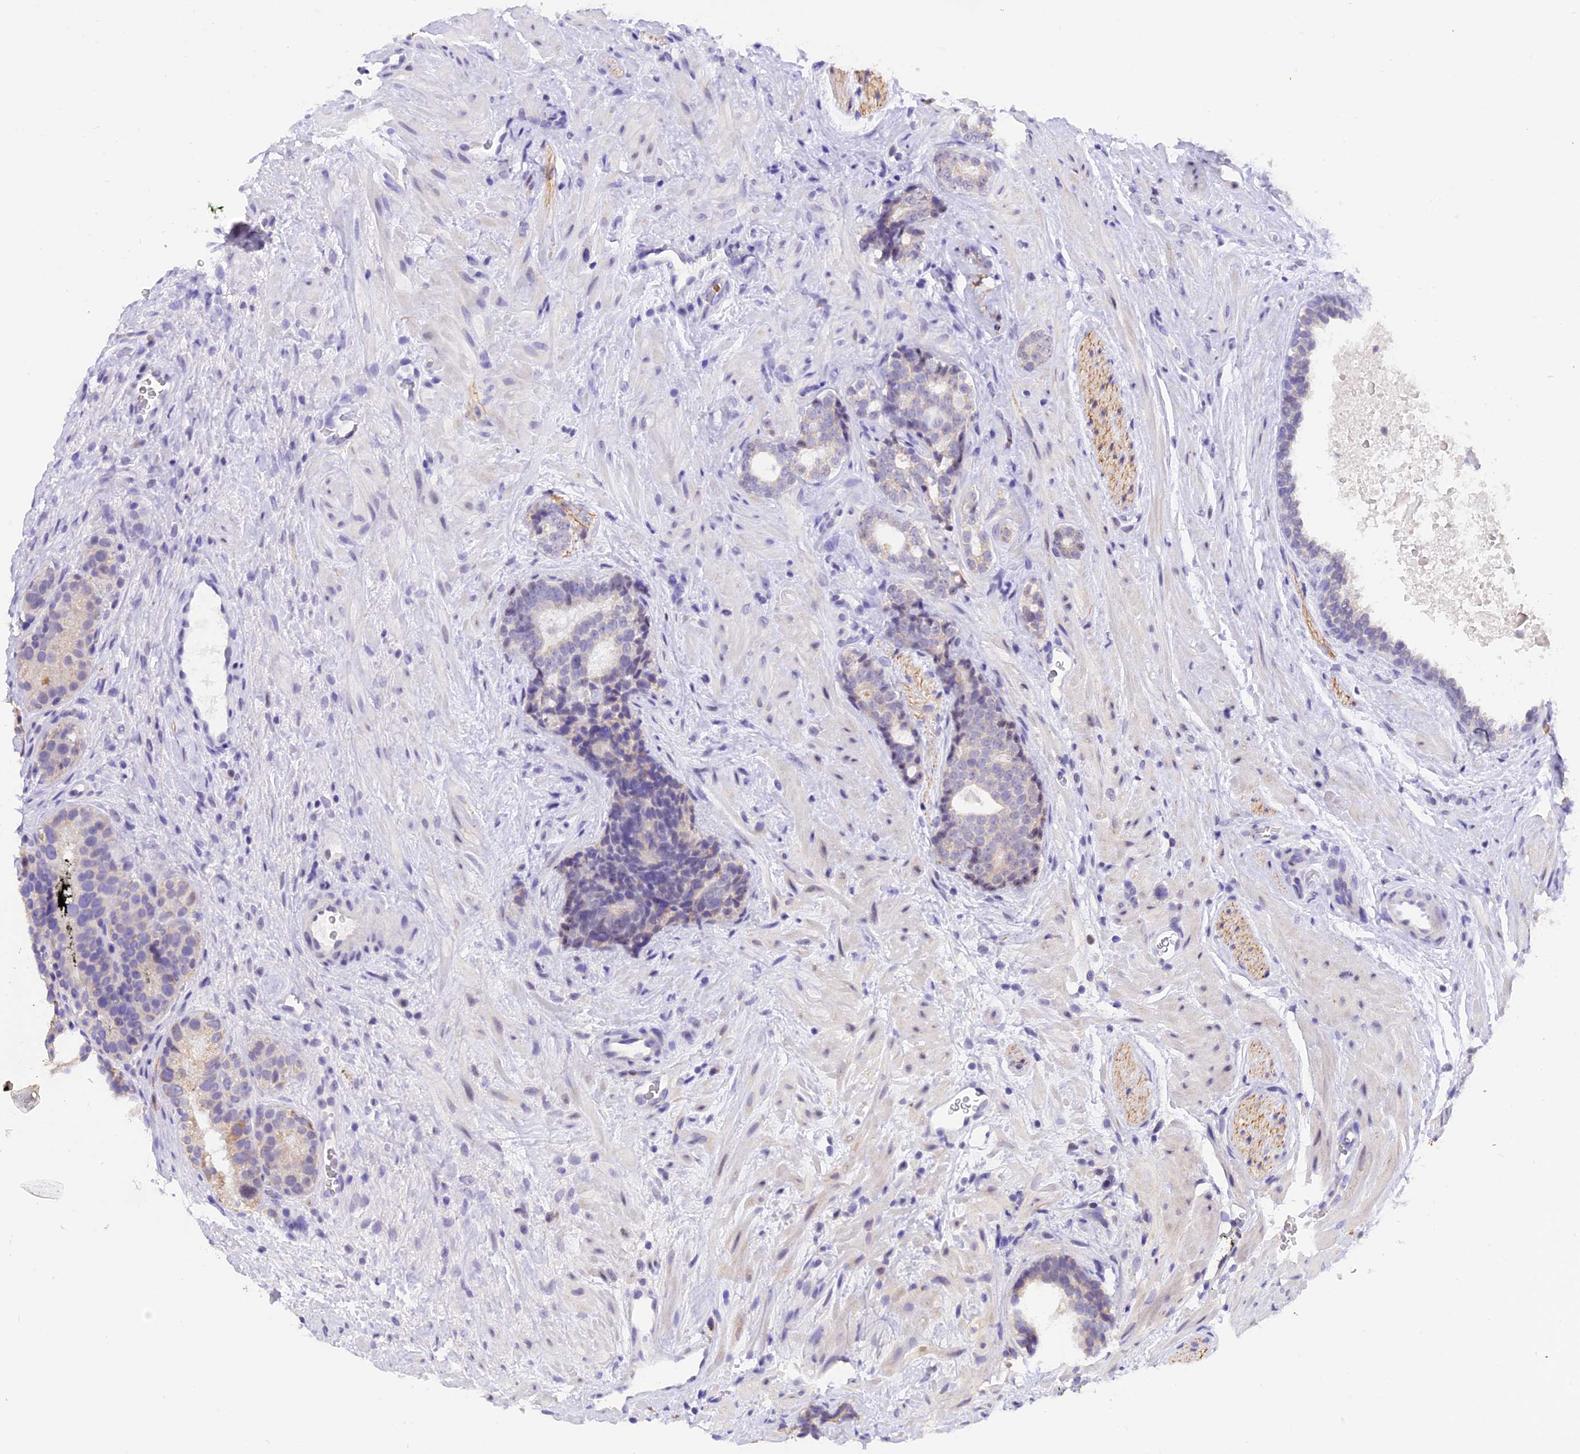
{"staining": {"intensity": "negative", "quantity": "none", "location": "none"}, "tissue": "prostate cancer", "cell_type": "Tumor cells", "image_type": "cancer", "snomed": [{"axis": "morphology", "description": "Adenocarcinoma, High grade"}, {"axis": "topography", "description": "Prostate"}], "caption": "Micrograph shows no protein staining in tumor cells of high-grade adenocarcinoma (prostate) tissue. (DAB IHC, high magnification).", "gene": "AHSP", "patient": {"sex": "male", "age": 56}}